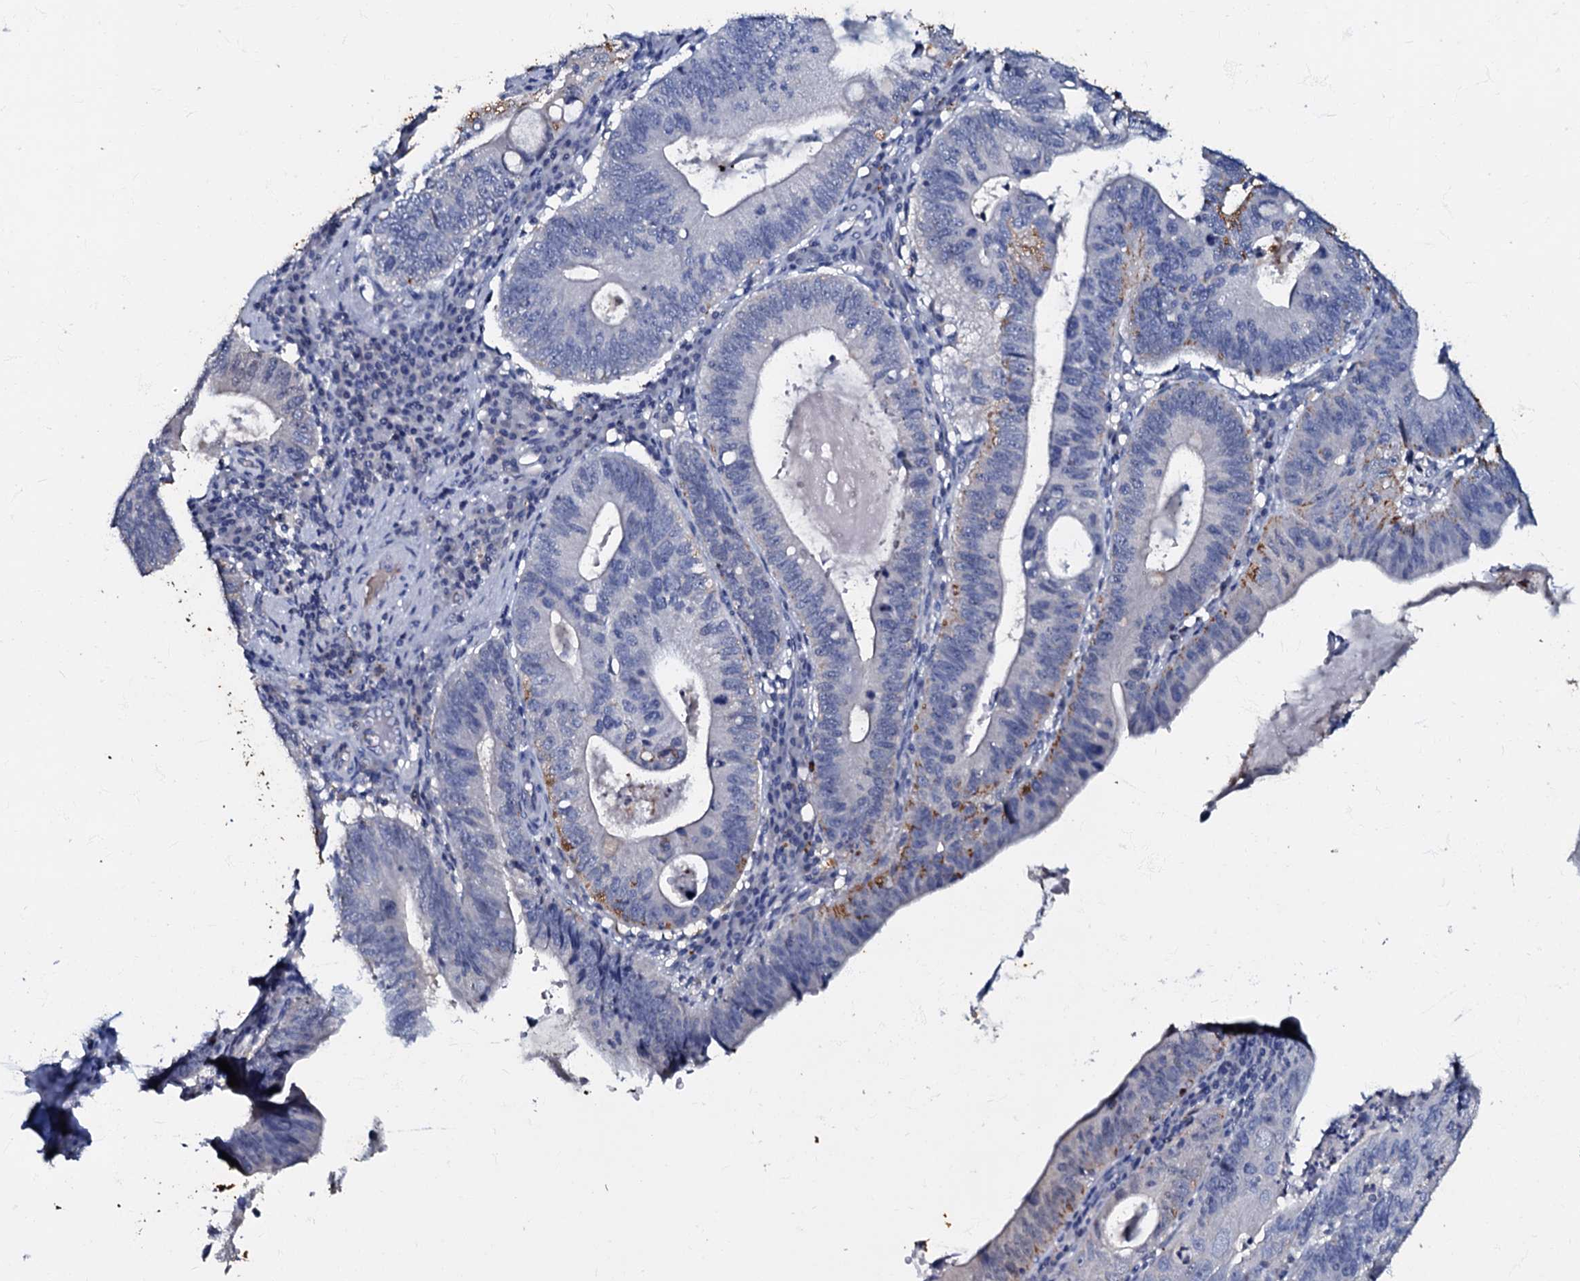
{"staining": {"intensity": "negative", "quantity": "none", "location": "none"}, "tissue": "stomach cancer", "cell_type": "Tumor cells", "image_type": "cancer", "snomed": [{"axis": "morphology", "description": "Adenocarcinoma, NOS"}, {"axis": "topography", "description": "Stomach"}], "caption": "Immunohistochemical staining of human stomach adenocarcinoma exhibits no significant expression in tumor cells.", "gene": "MANSC4", "patient": {"sex": "male", "age": 59}}